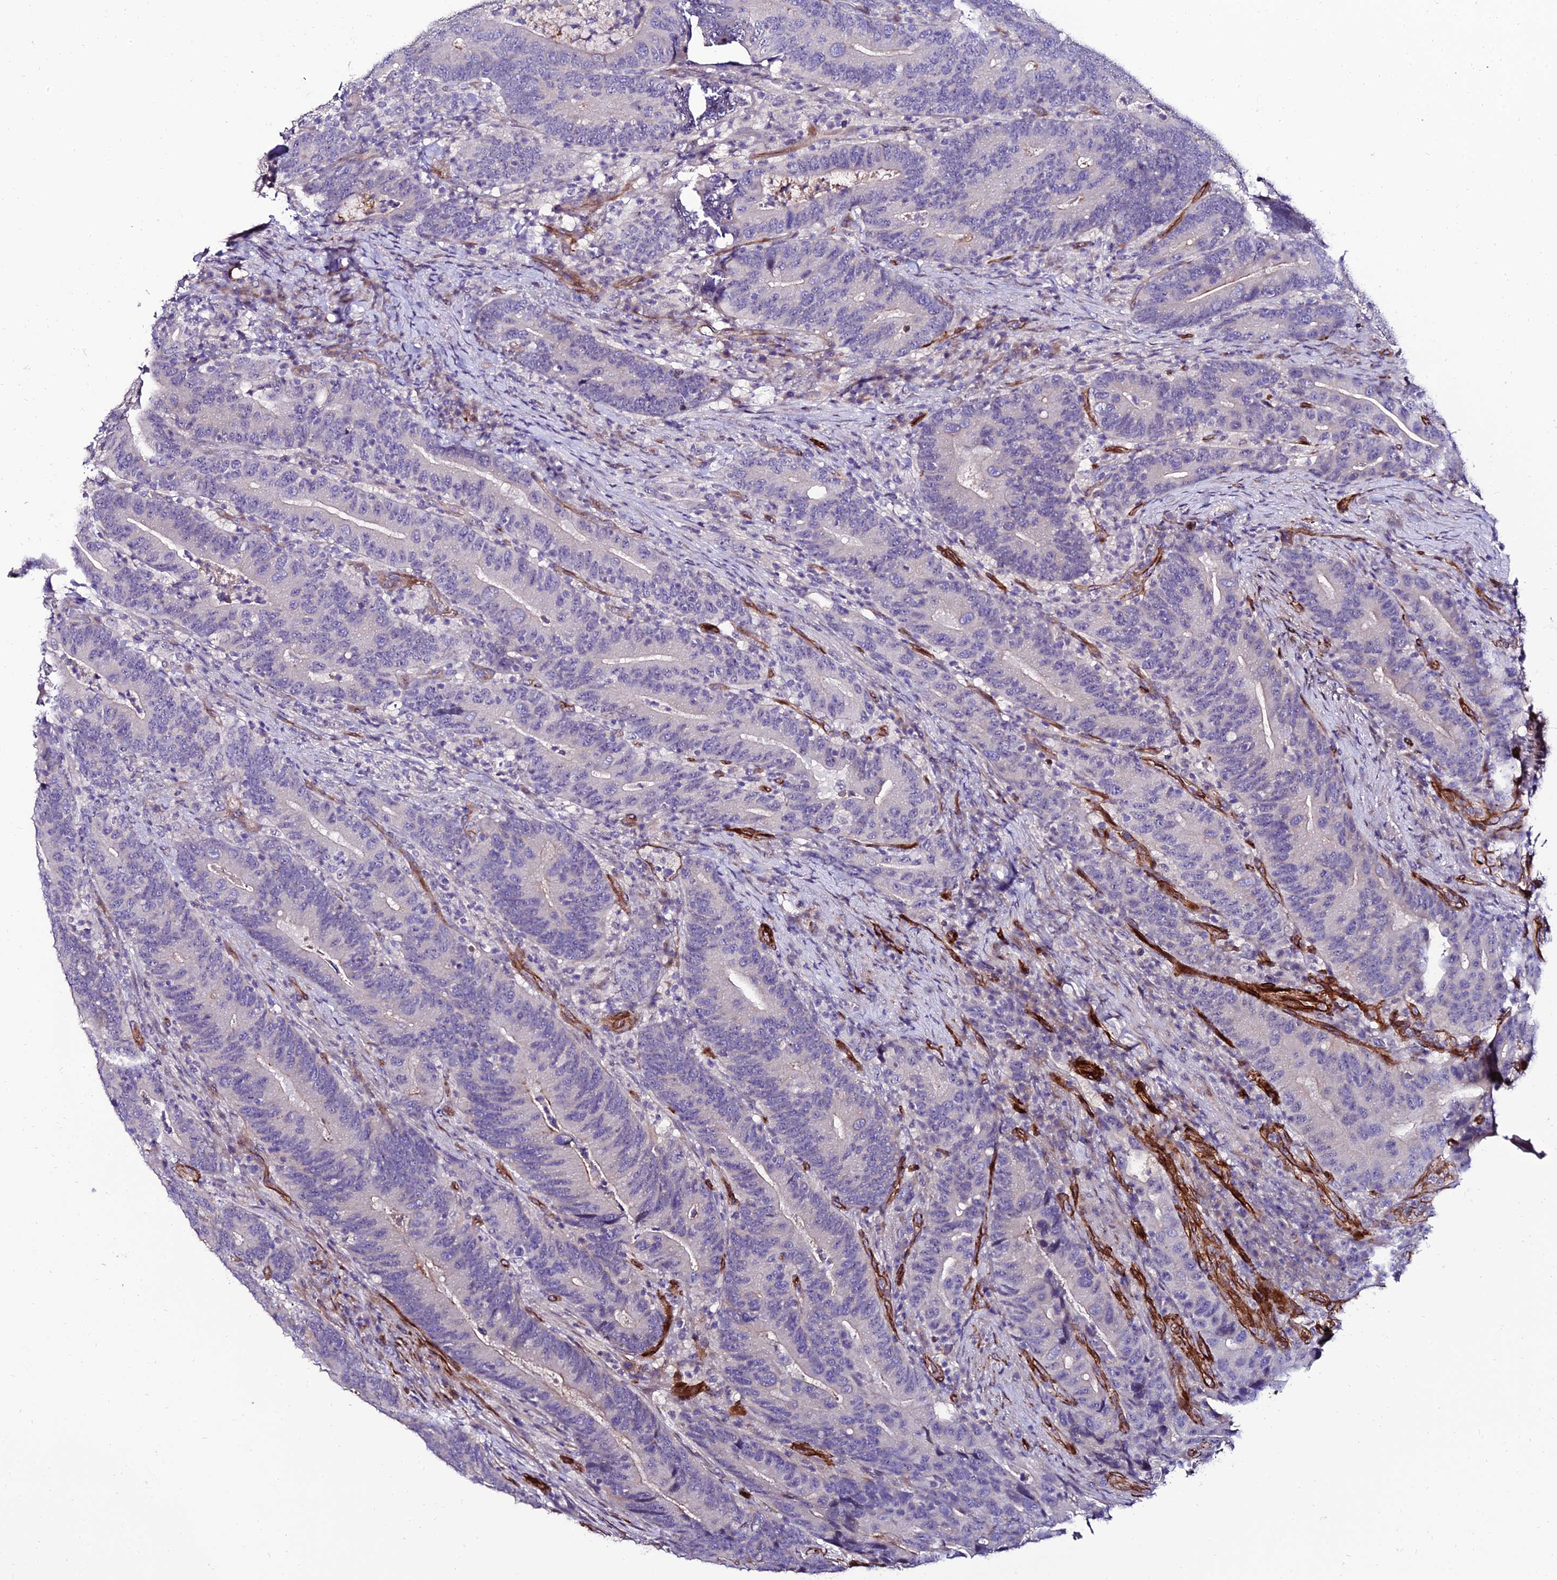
{"staining": {"intensity": "negative", "quantity": "none", "location": "none"}, "tissue": "colorectal cancer", "cell_type": "Tumor cells", "image_type": "cancer", "snomed": [{"axis": "morphology", "description": "Adenocarcinoma, NOS"}, {"axis": "topography", "description": "Colon"}], "caption": "This is an immunohistochemistry (IHC) image of adenocarcinoma (colorectal). There is no staining in tumor cells.", "gene": "ALDH3B2", "patient": {"sex": "female", "age": 66}}